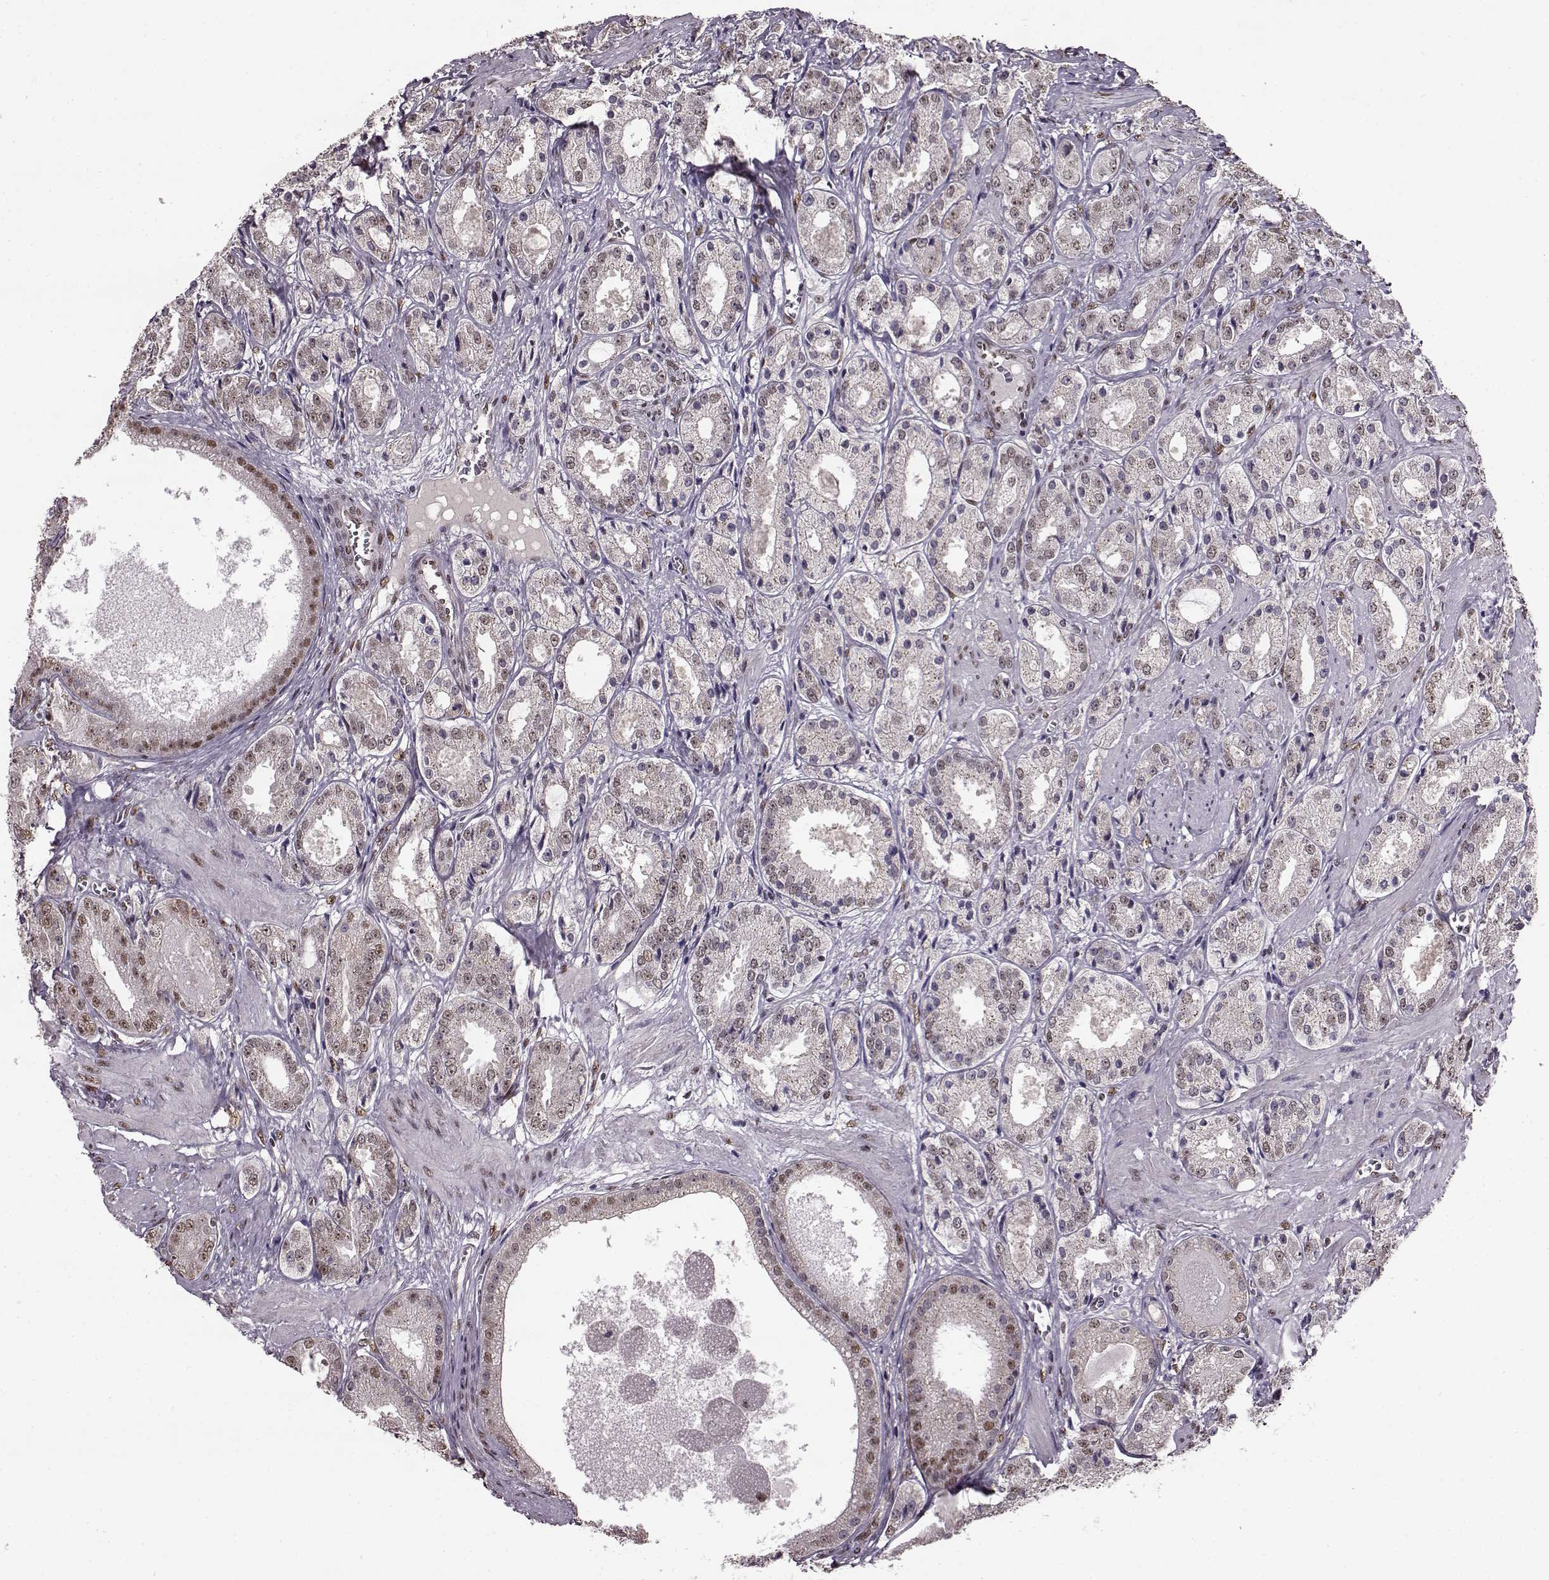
{"staining": {"intensity": "moderate", "quantity": "<25%", "location": "nuclear"}, "tissue": "prostate cancer", "cell_type": "Tumor cells", "image_type": "cancer", "snomed": [{"axis": "morphology", "description": "Adenocarcinoma, High grade"}, {"axis": "topography", "description": "Prostate"}], "caption": "The image reveals immunohistochemical staining of prostate adenocarcinoma (high-grade). There is moderate nuclear positivity is seen in approximately <25% of tumor cells. (DAB IHC, brown staining for protein, blue staining for nuclei).", "gene": "FTO", "patient": {"sex": "male", "age": 66}}